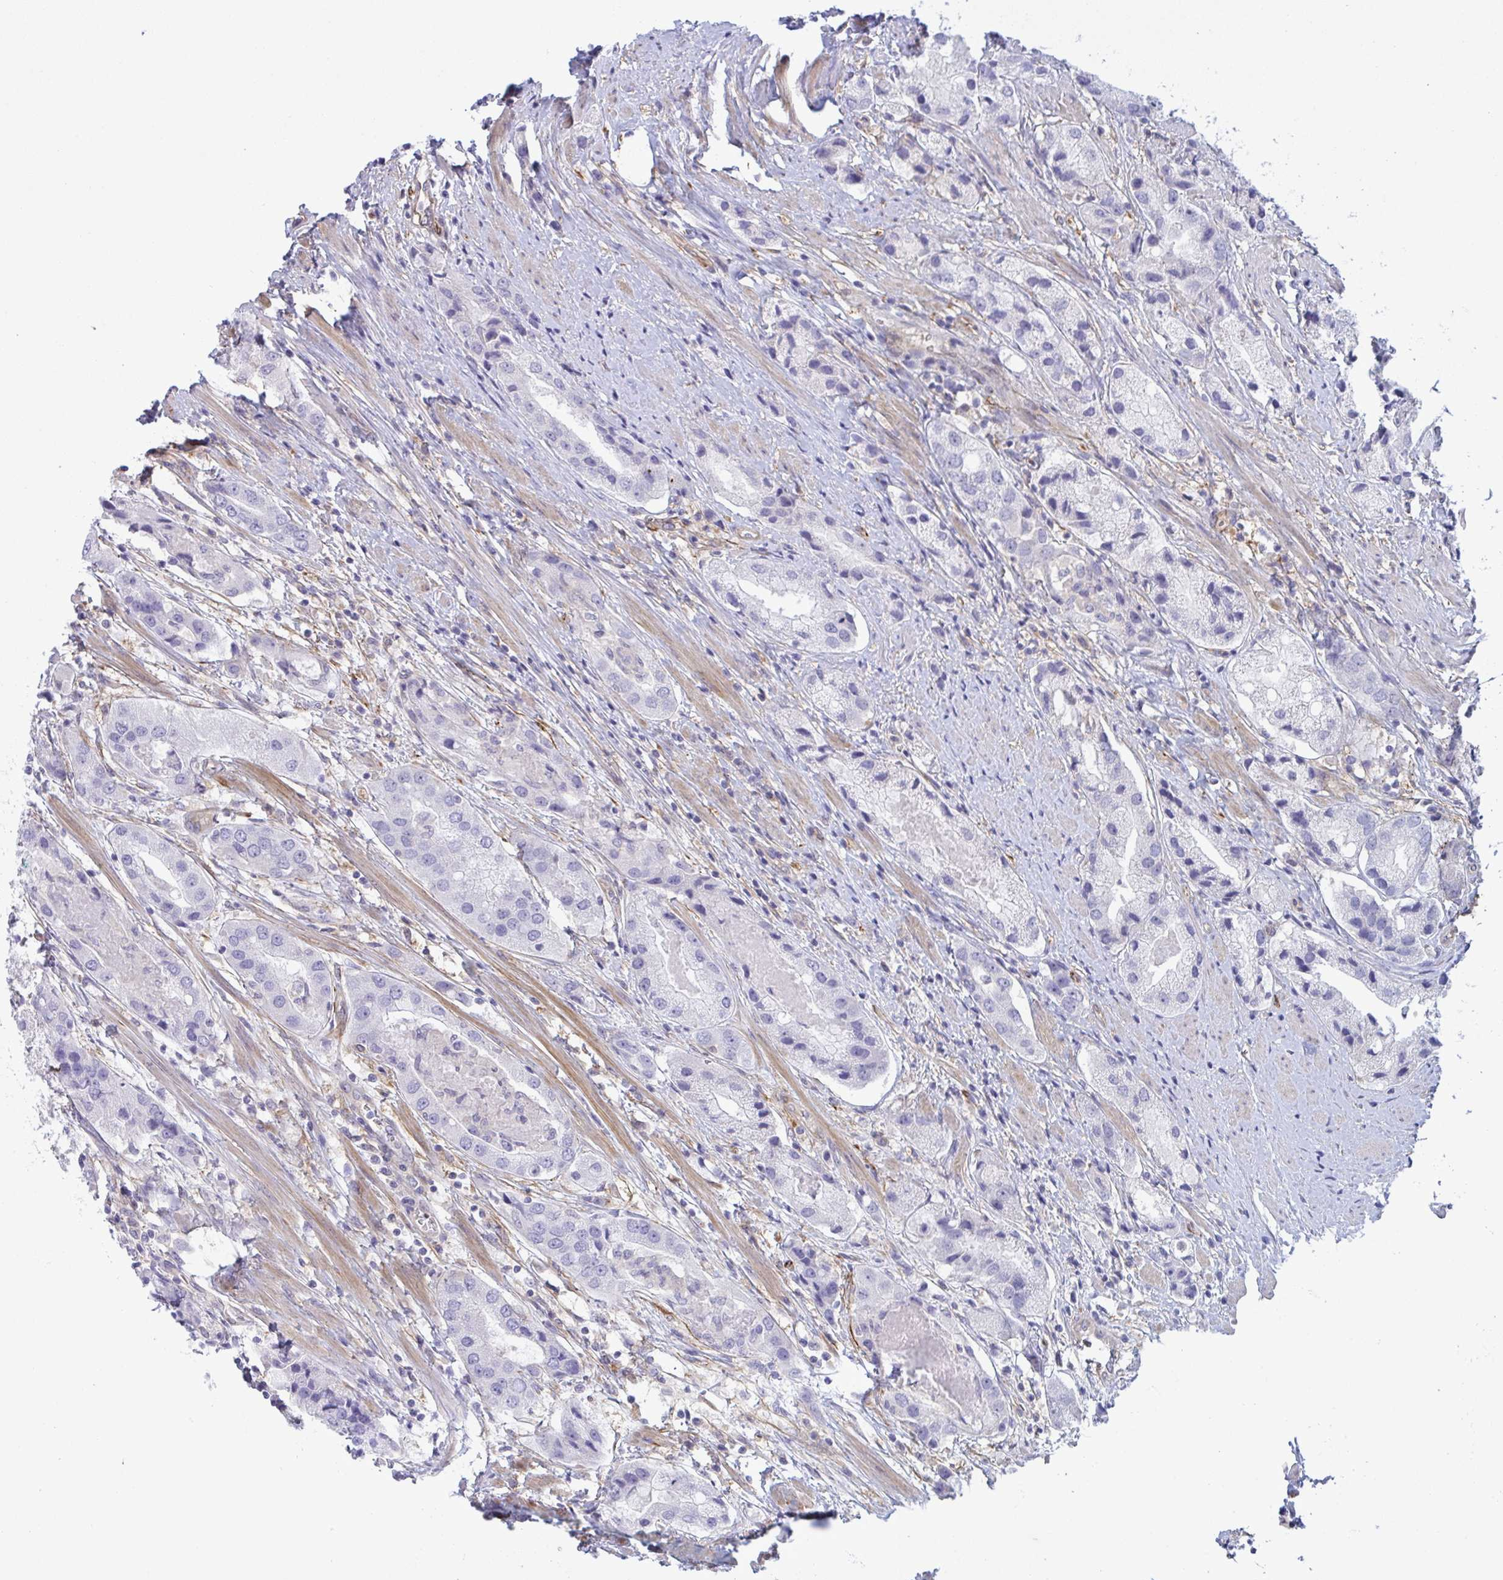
{"staining": {"intensity": "negative", "quantity": "none", "location": "none"}, "tissue": "prostate cancer", "cell_type": "Tumor cells", "image_type": "cancer", "snomed": [{"axis": "morphology", "description": "Adenocarcinoma, Low grade"}, {"axis": "topography", "description": "Prostate"}], "caption": "An immunohistochemistry (IHC) photomicrograph of prostate low-grade adenocarcinoma is shown. There is no staining in tumor cells of prostate low-grade adenocarcinoma.", "gene": "PRRT4", "patient": {"sex": "male", "age": 69}}